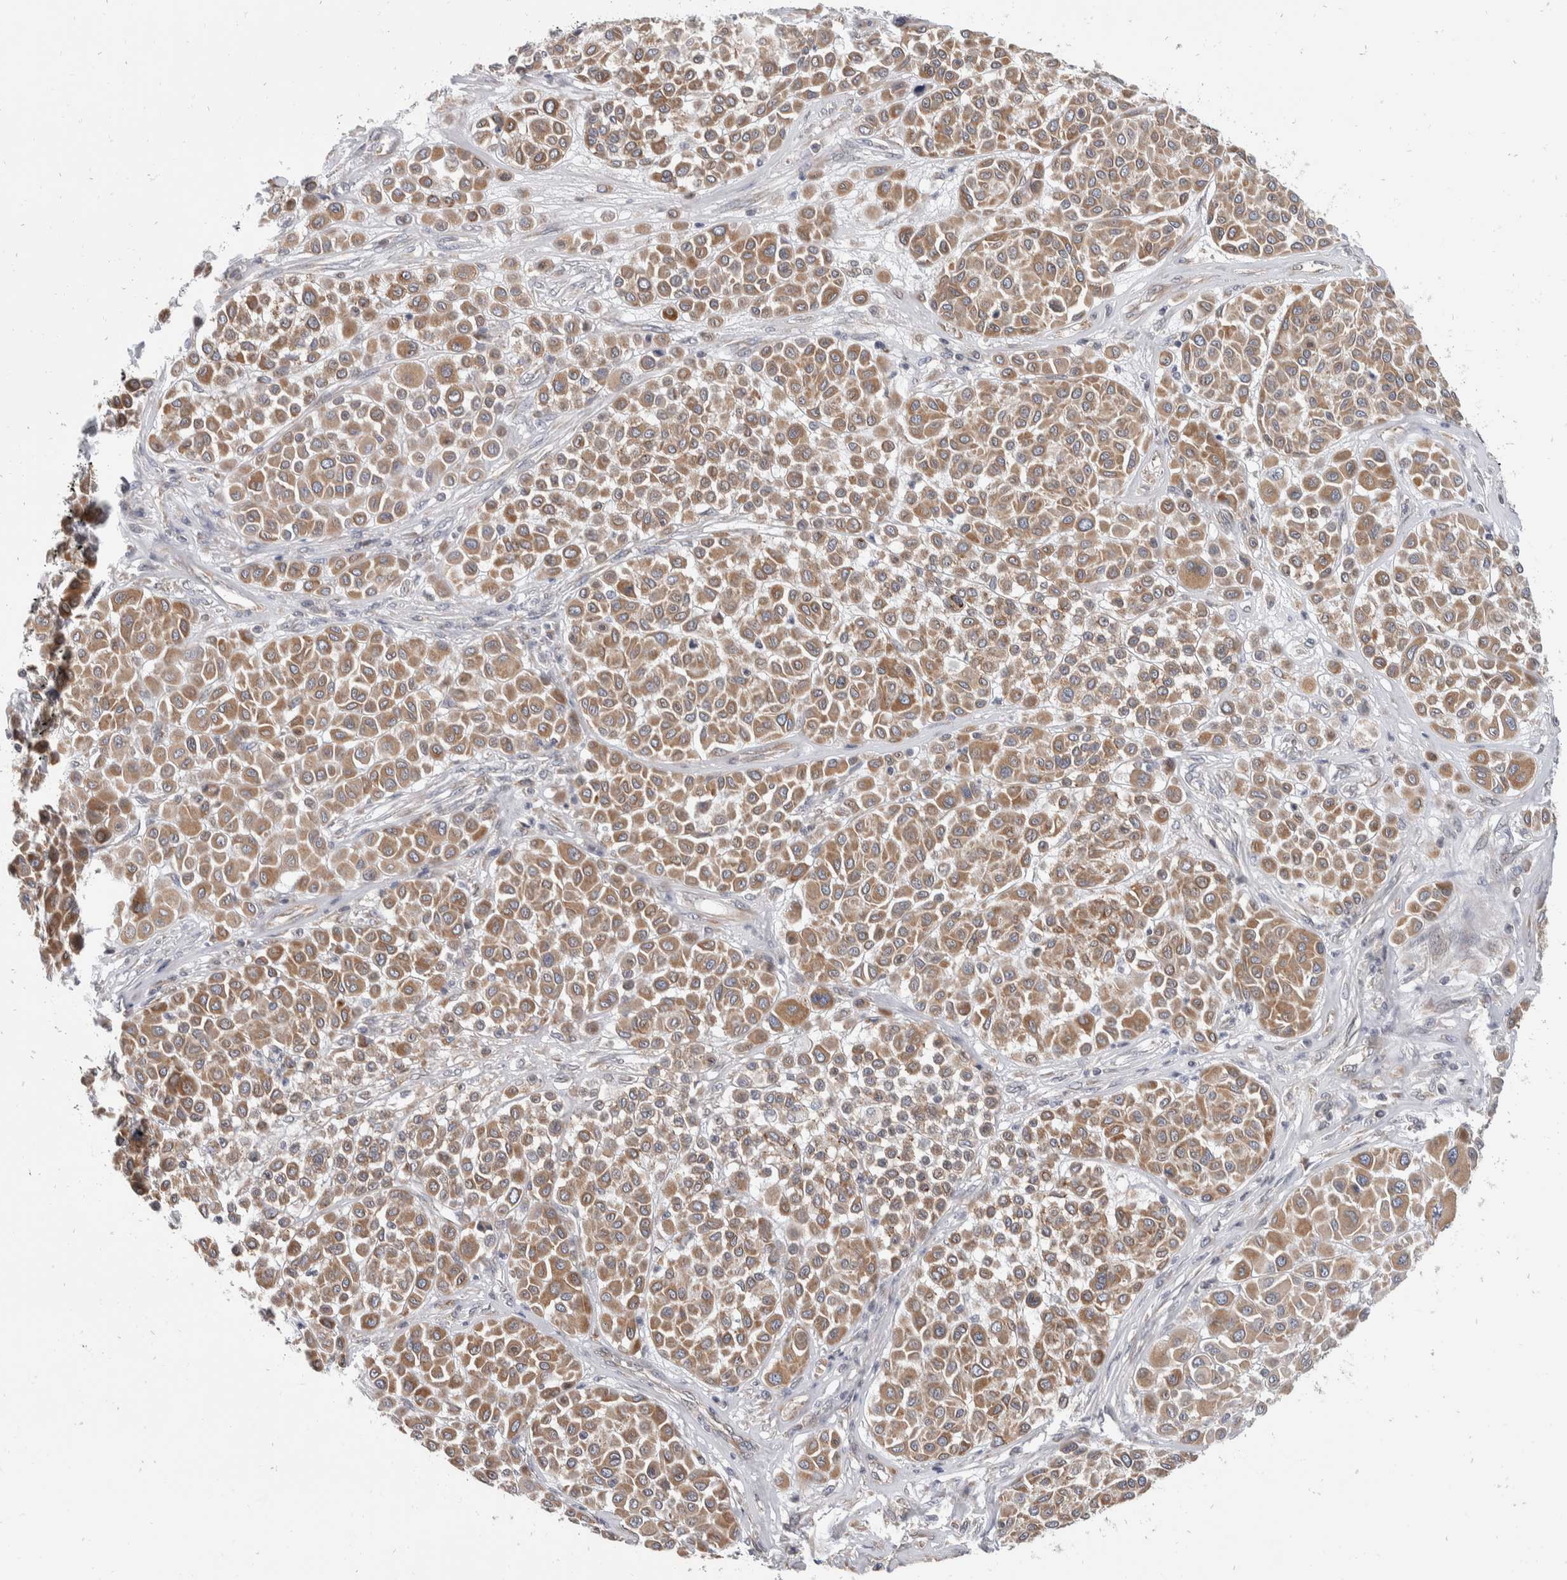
{"staining": {"intensity": "moderate", "quantity": ">75%", "location": "cytoplasmic/membranous"}, "tissue": "melanoma", "cell_type": "Tumor cells", "image_type": "cancer", "snomed": [{"axis": "morphology", "description": "Malignant melanoma, Metastatic site"}, {"axis": "topography", "description": "Soft tissue"}], "caption": "Human malignant melanoma (metastatic site) stained for a protein (brown) shows moderate cytoplasmic/membranous positive expression in approximately >75% of tumor cells.", "gene": "TMEM245", "patient": {"sex": "male", "age": 41}}